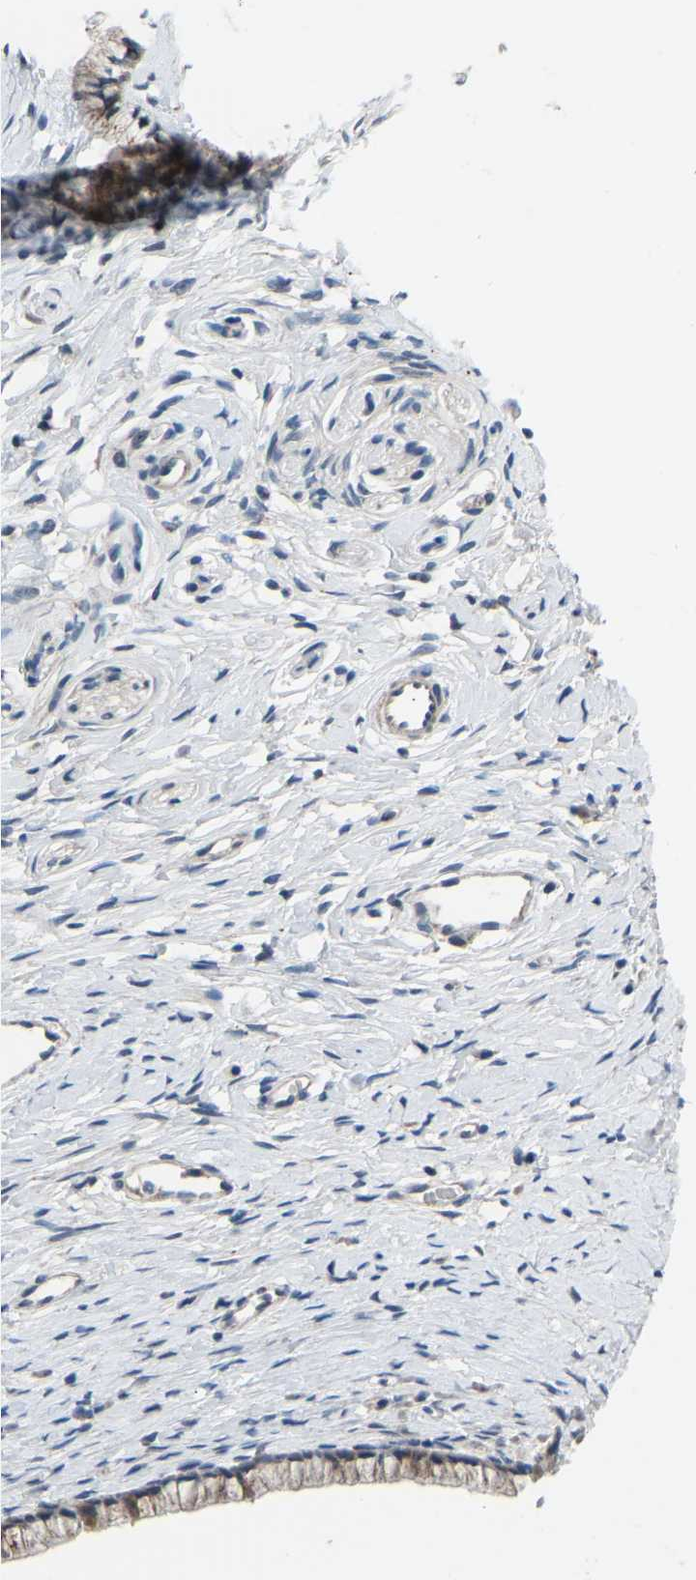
{"staining": {"intensity": "moderate", "quantity": "<25%", "location": "cytoplasmic/membranous"}, "tissue": "cervix", "cell_type": "Glandular cells", "image_type": "normal", "snomed": [{"axis": "morphology", "description": "Normal tissue, NOS"}, {"axis": "topography", "description": "Cervix"}], "caption": "A high-resolution micrograph shows IHC staining of normal cervix, which exhibits moderate cytoplasmic/membranous expression in about <25% of glandular cells.", "gene": "CDK2AP1", "patient": {"sex": "female", "age": 77}}